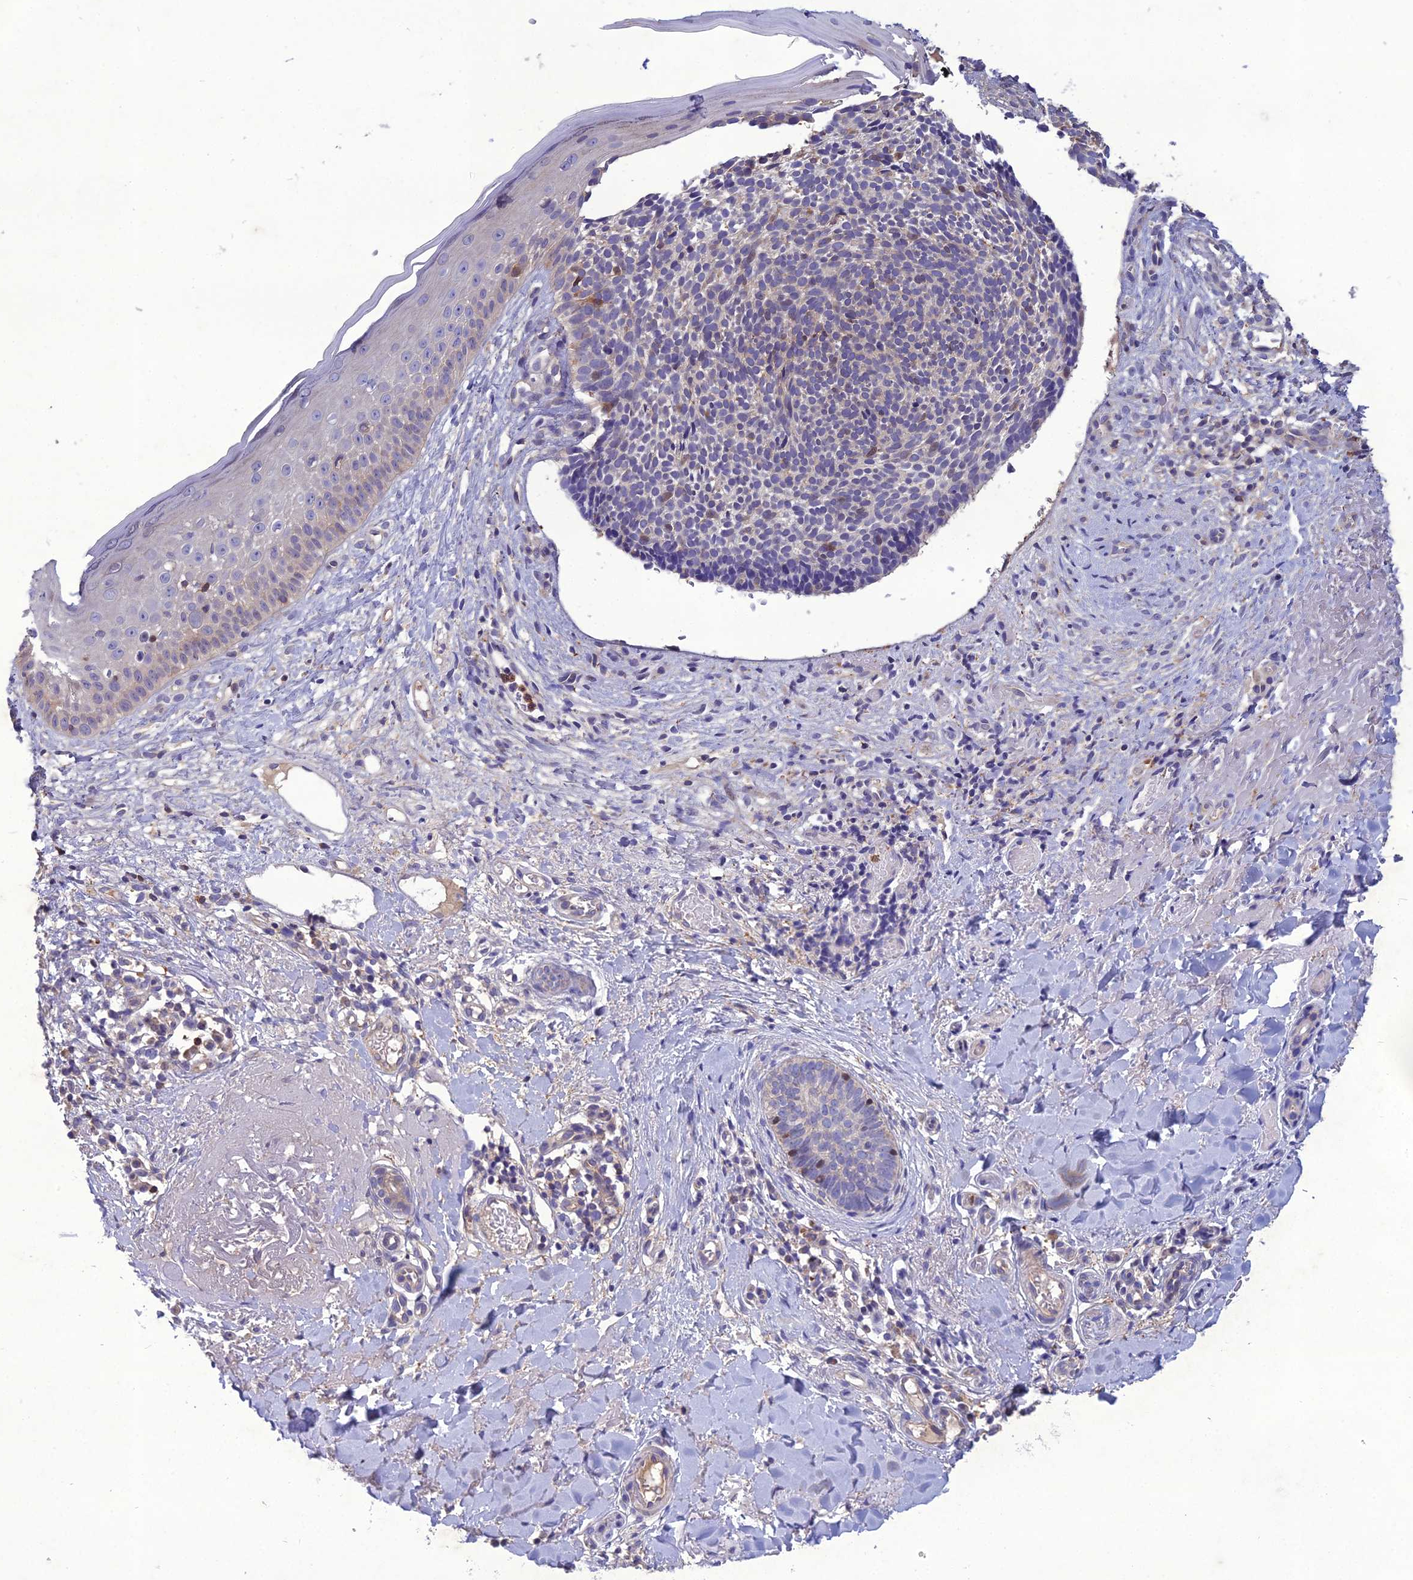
{"staining": {"intensity": "negative", "quantity": "none", "location": "none"}, "tissue": "skin cancer", "cell_type": "Tumor cells", "image_type": "cancer", "snomed": [{"axis": "morphology", "description": "Basal cell carcinoma"}, {"axis": "topography", "description": "Skin"}], "caption": "Image shows no protein positivity in tumor cells of skin basal cell carcinoma tissue.", "gene": "GDF6", "patient": {"sex": "male", "age": 84}}